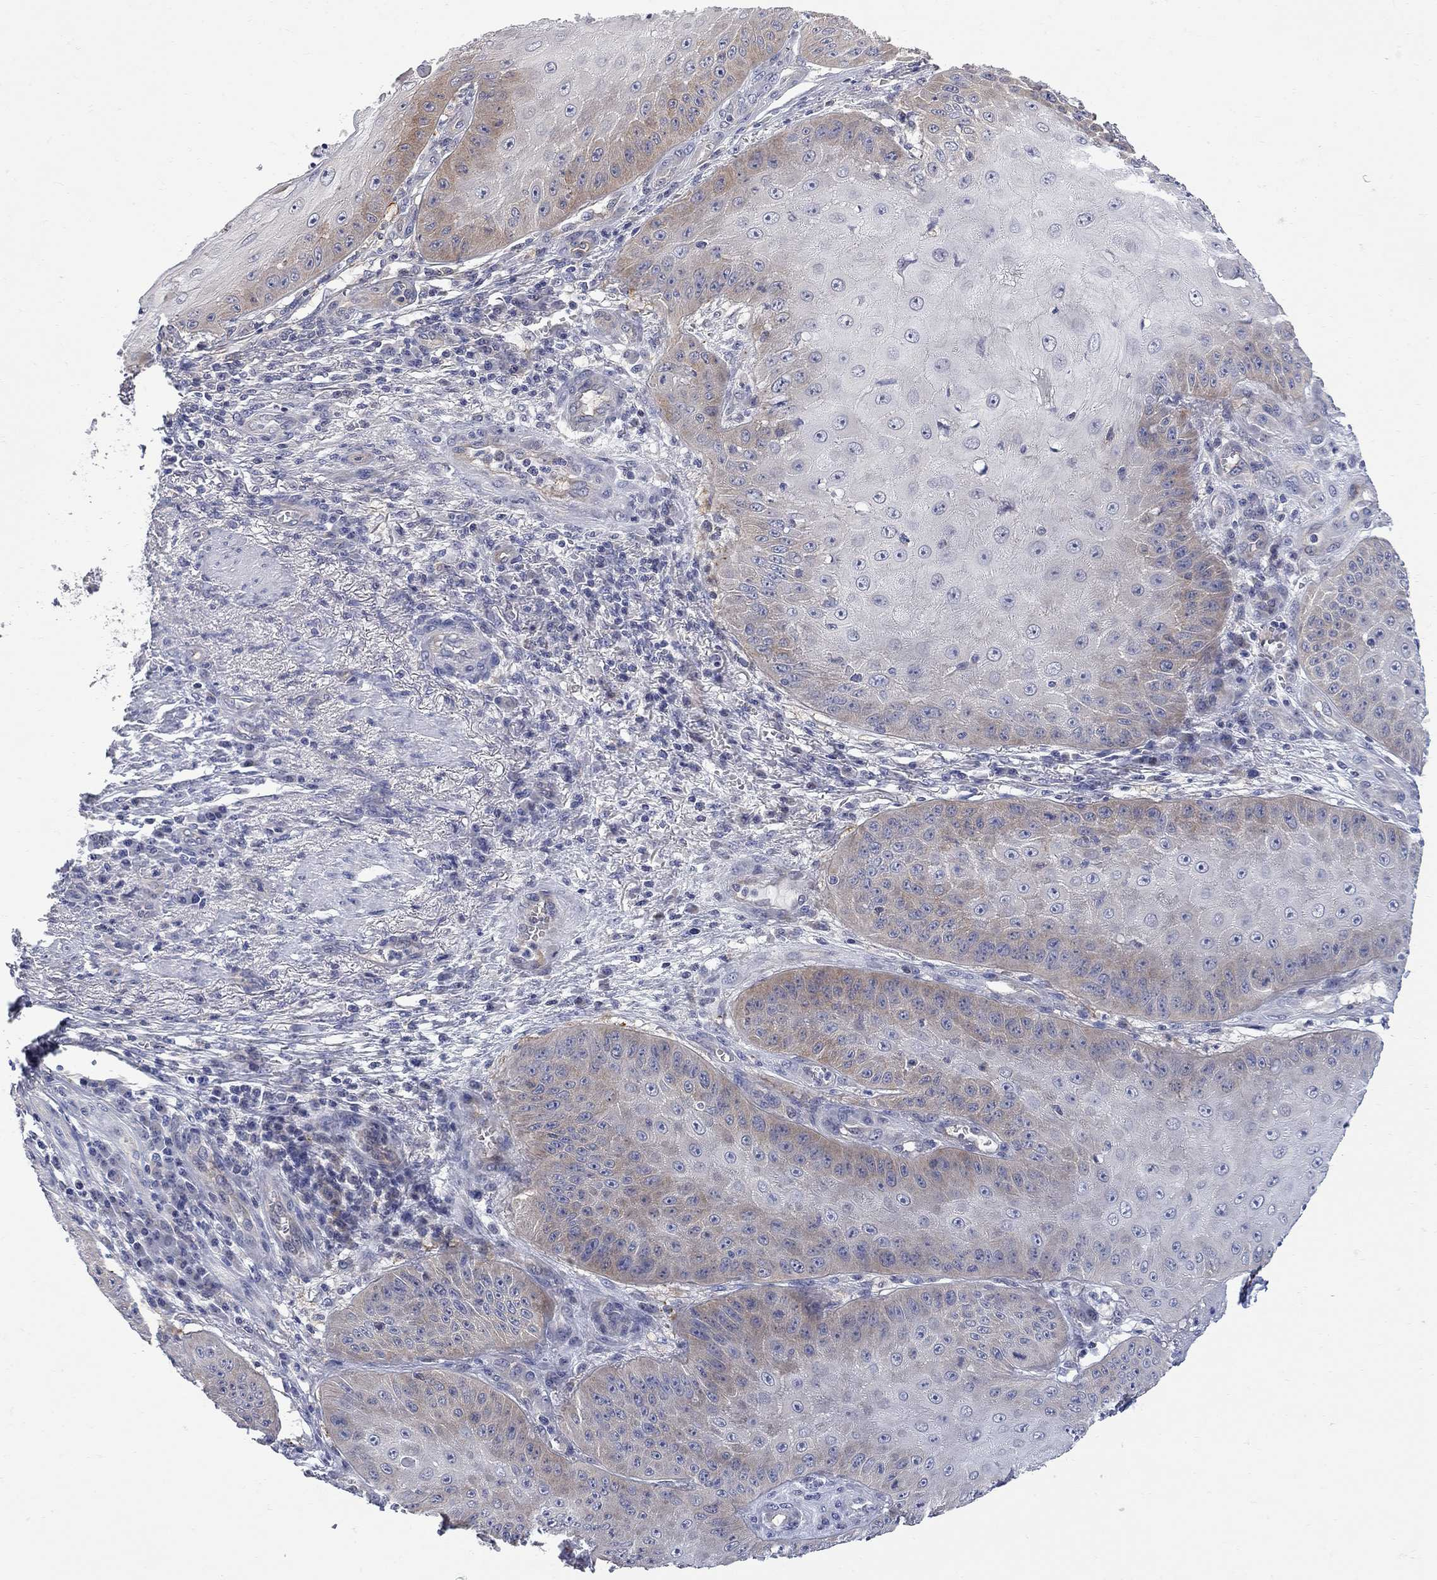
{"staining": {"intensity": "weak", "quantity": "<25%", "location": "cytoplasmic/membranous"}, "tissue": "skin cancer", "cell_type": "Tumor cells", "image_type": "cancer", "snomed": [{"axis": "morphology", "description": "Squamous cell carcinoma, NOS"}, {"axis": "topography", "description": "Skin"}], "caption": "Human skin cancer stained for a protein using immunohistochemistry reveals no expression in tumor cells.", "gene": "GALNT8", "patient": {"sex": "male", "age": 70}}